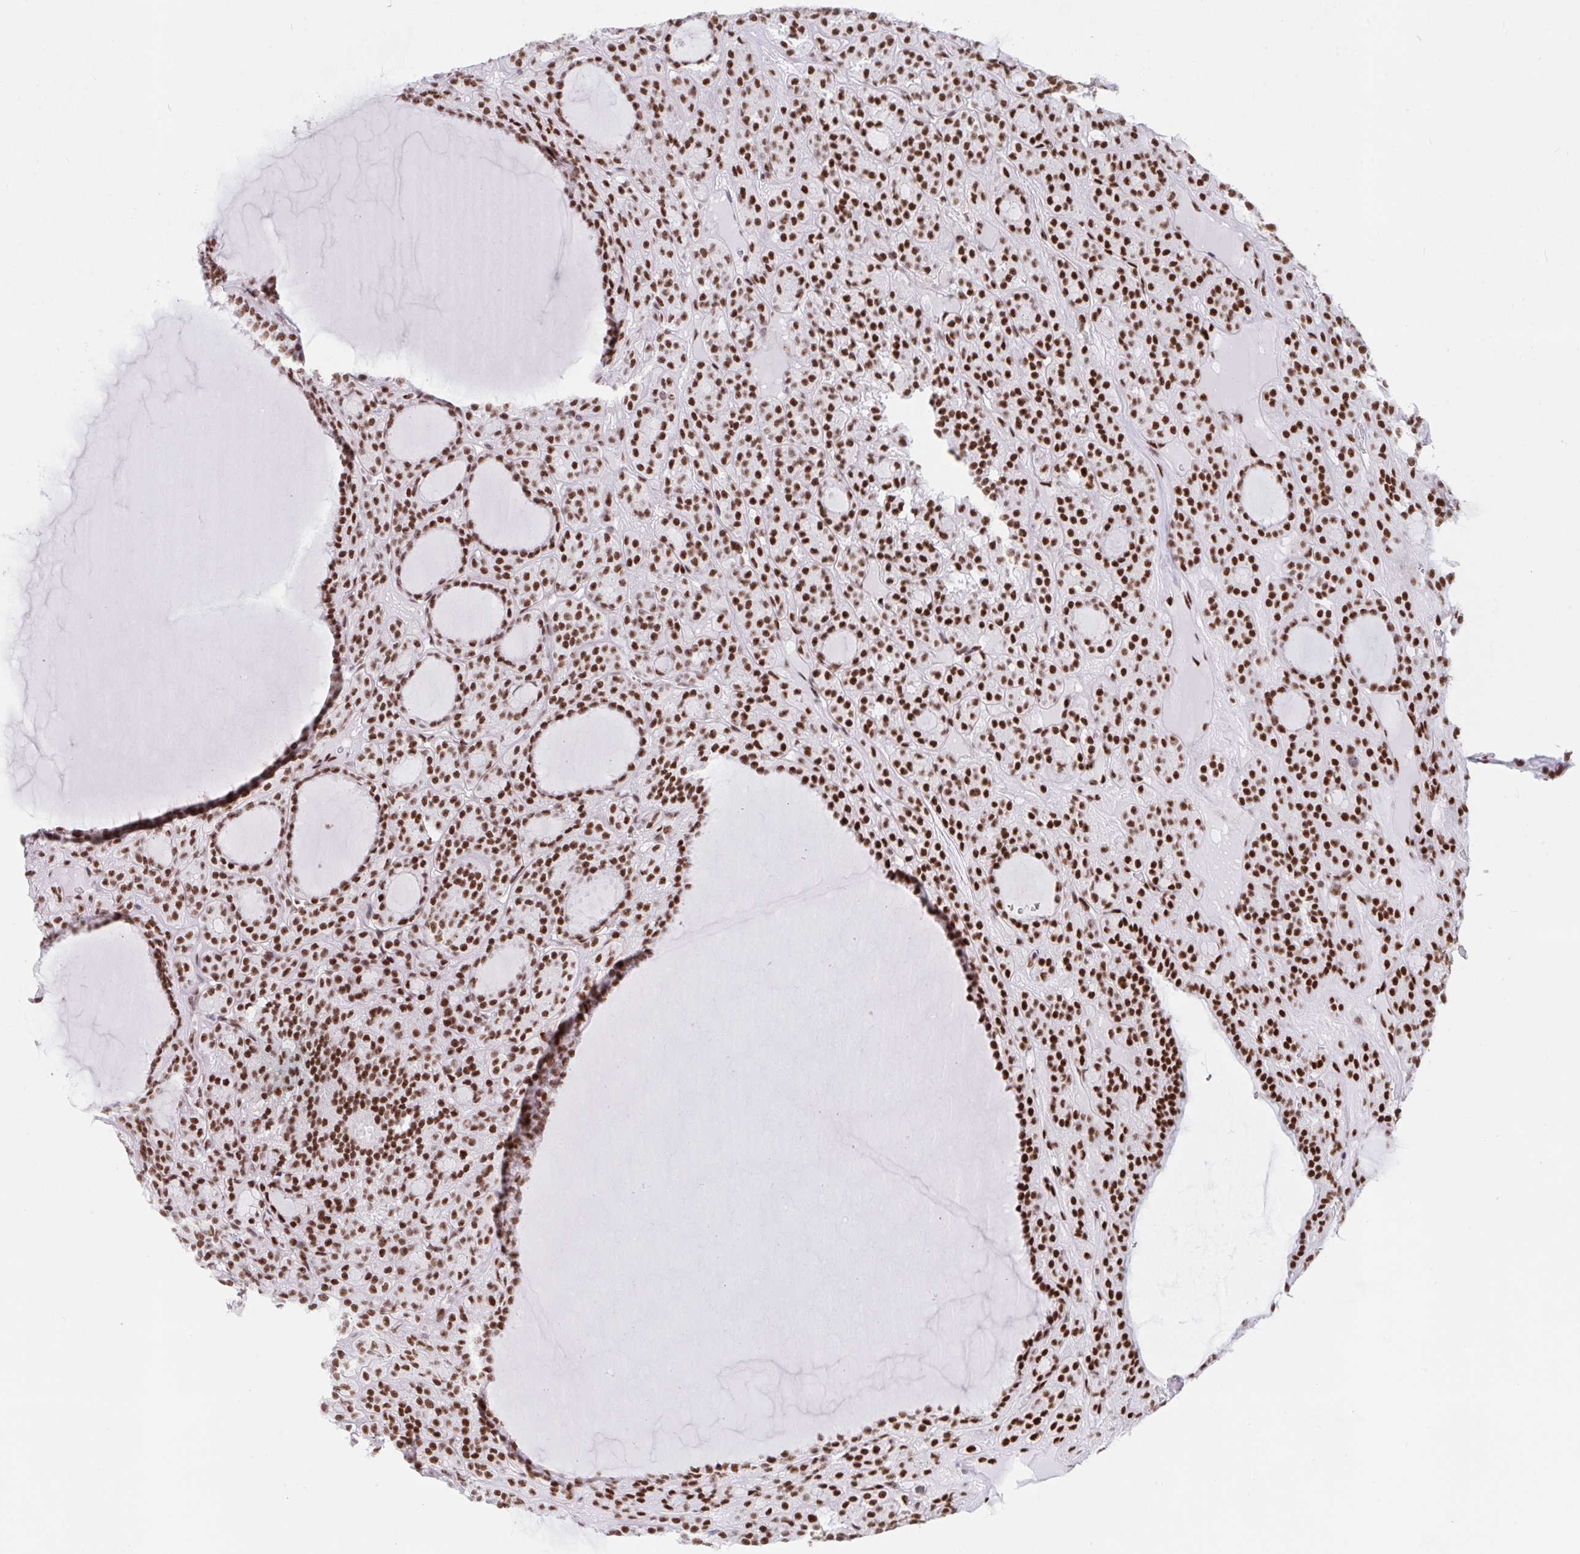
{"staining": {"intensity": "strong", "quantity": ">75%", "location": "nuclear"}, "tissue": "thyroid cancer", "cell_type": "Tumor cells", "image_type": "cancer", "snomed": [{"axis": "morphology", "description": "Follicular adenoma carcinoma, NOS"}, {"axis": "topography", "description": "Thyroid gland"}], "caption": "Immunohistochemistry (DAB) staining of thyroid cancer (follicular adenoma carcinoma) exhibits strong nuclear protein staining in about >75% of tumor cells.", "gene": "IKZF2", "patient": {"sex": "female", "age": 63}}